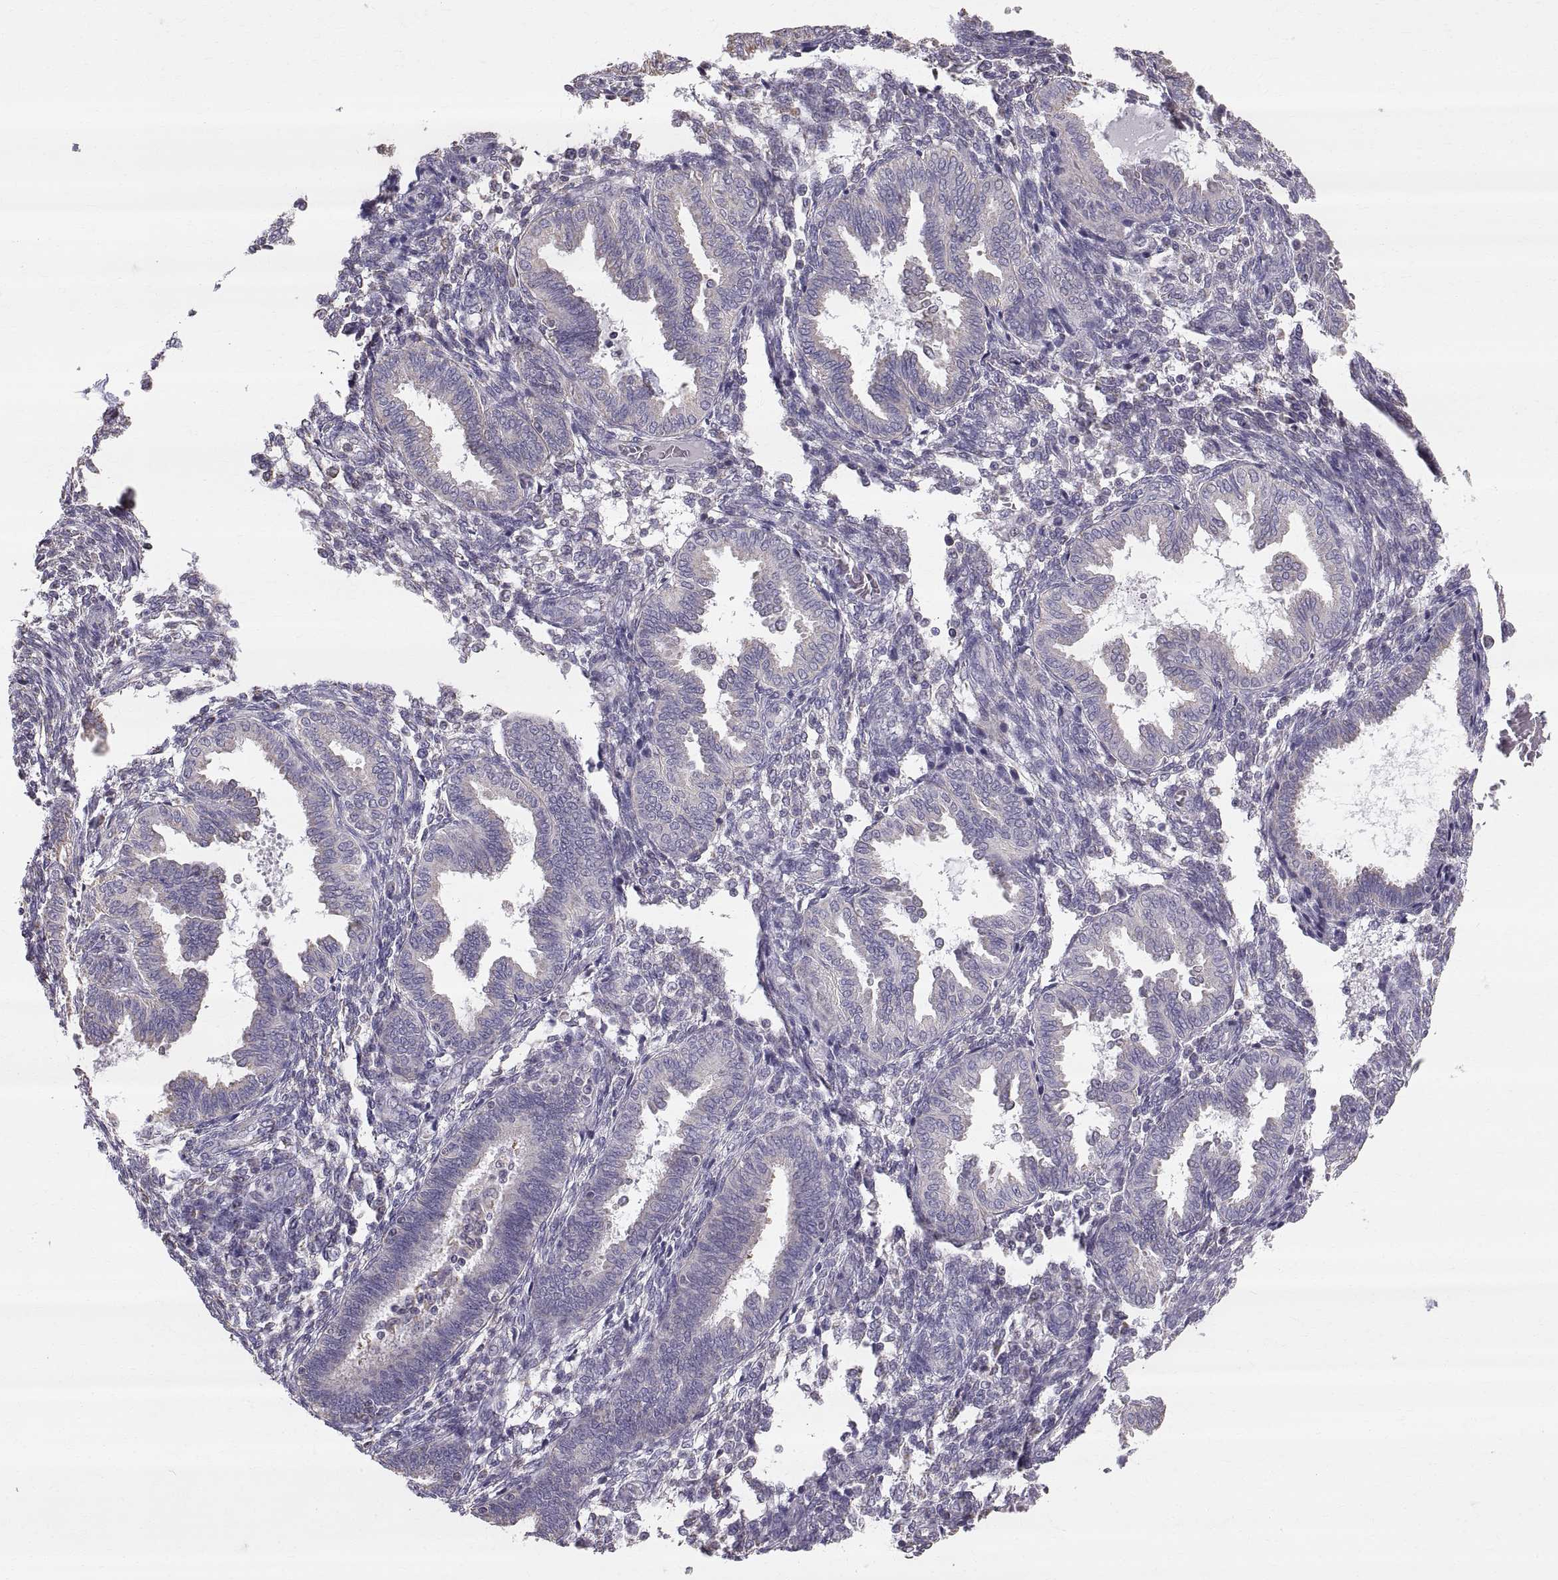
{"staining": {"intensity": "negative", "quantity": "none", "location": "none"}, "tissue": "endometrium", "cell_type": "Cells in endometrial stroma", "image_type": "normal", "snomed": [{"axis": "morphology", "description": "Normal tissue, NOS"}, {"axis": "topography", "description": "Endometrium"}], "caption": "Immunohistochemical staining of unremarkable human endometrium shows no significant expression in cells in endometrial stroma. (DAB immunohistochemistry visualized using brightfield microscopy, high magnification).", "gene": "STMND1", "patient": {"sex": "female", "age": 42}}